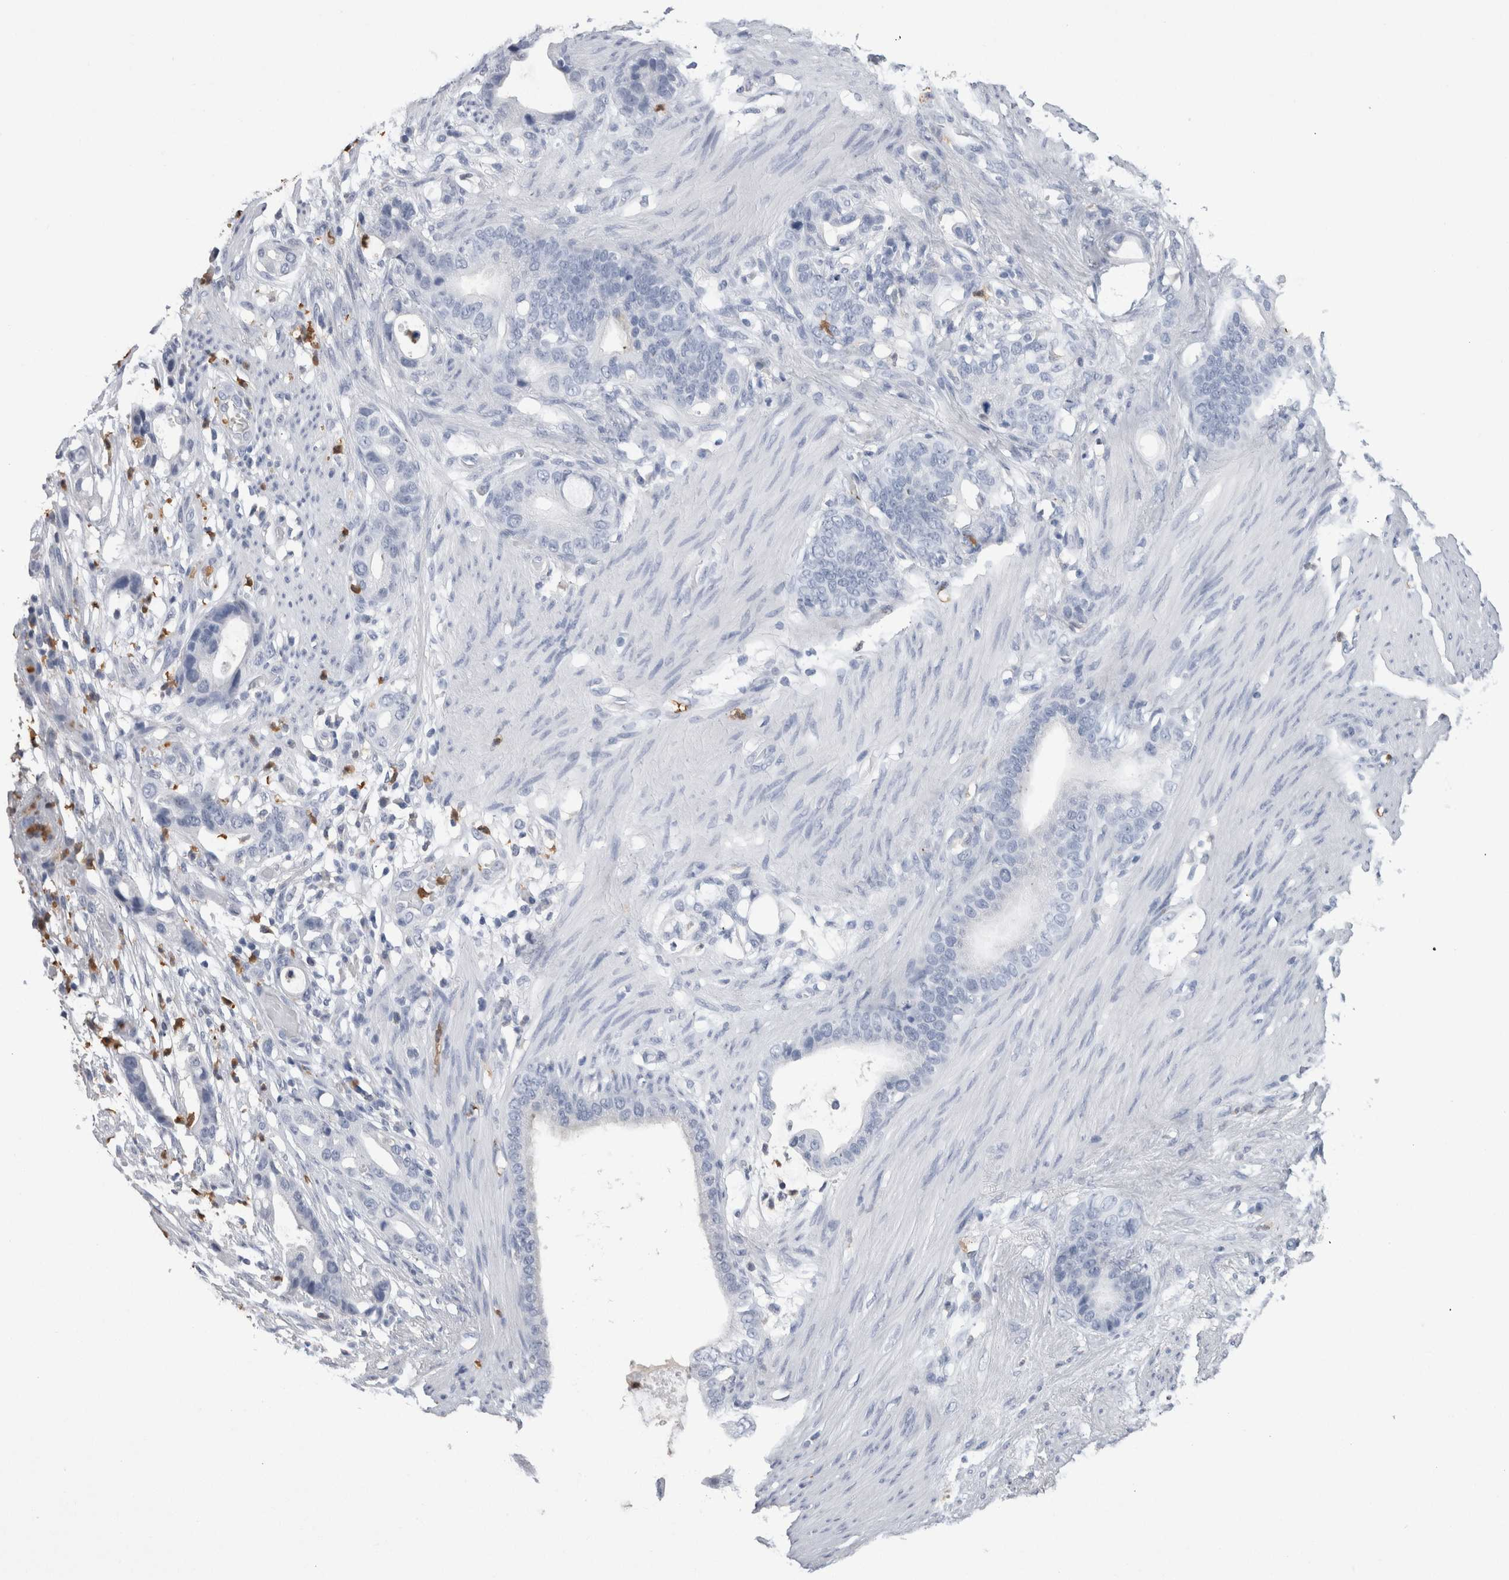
{"staining": {"intensity": "negative", "quantity": "none", "location": "none"}, "tissue": "stomach cancer", "cell_type": "Tumor cells", "image_type": "cancer", "snomed": [{"axis": "morphology", "description": "Adenocarcinoma, NOS"}, {"axis": "topography", "description": "Stomach"}], "caption": "Human stomach cancer (adenocarcinoma) stained for a protein using immunohistochemistry displays no expression in tumor cells.", "gene": "S100A12", "patient": {"sex": "female", "age": 75}}